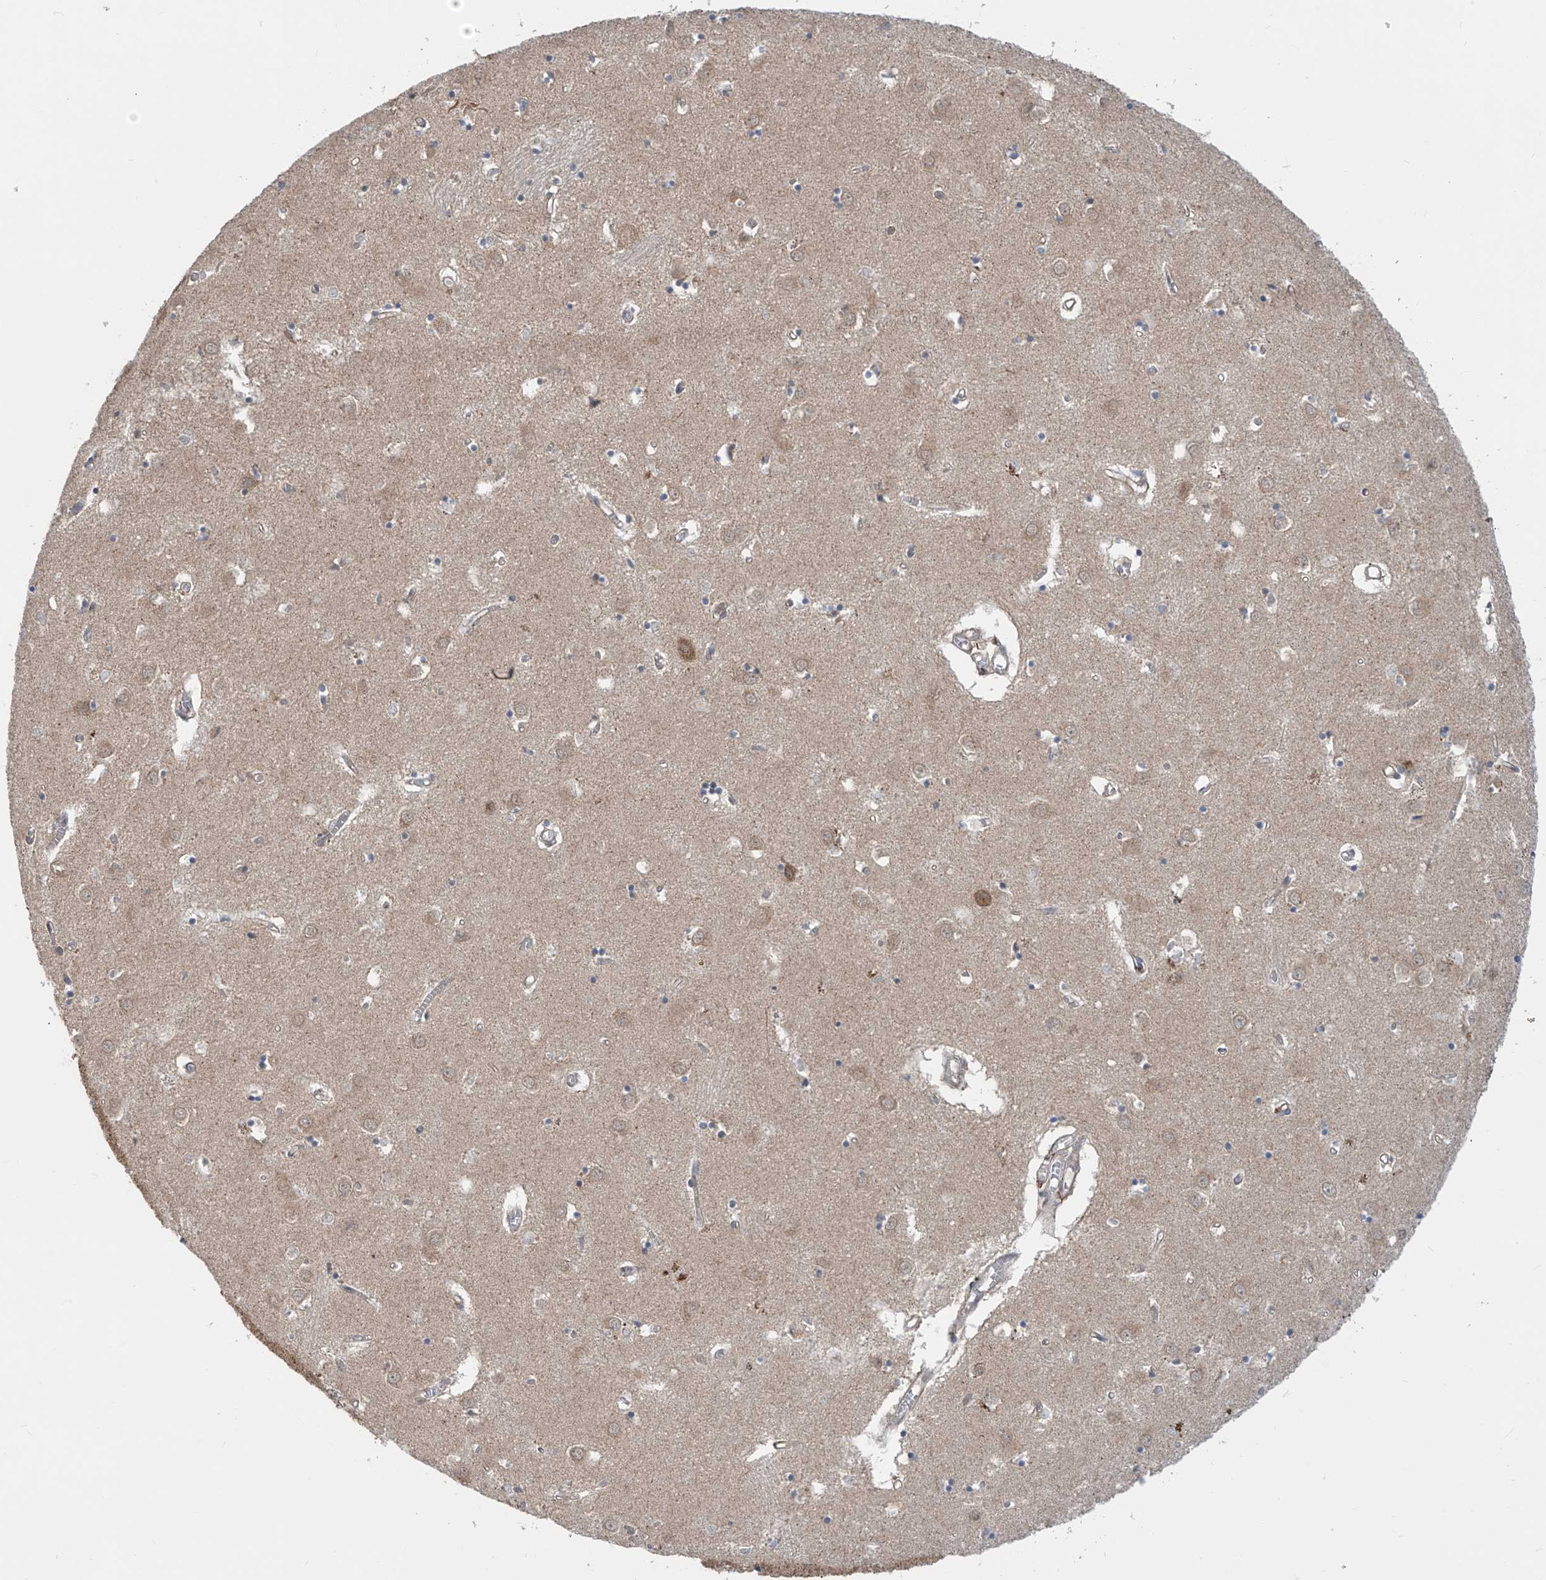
{"staining": {"intensity": "weak", "quantity": "<25%", "location": "cytoplasmic/membranous"}, "tissue": "caudate", "cell_type": "Glial cells", "image_type": "normal", "snomed": [{"axis": "morphology", "description": "Normal tissue, NOS"}, {"axis": "topography", "description": "Lateral ventricle wall"}], "caption": "Glial cells show no significant staining in benign caudate. The staining is performed using DAB brown chromogen with nuclei counter-stained in using hematoxylin.", "gene": "LAGE3", "patient": {"sex": "male", "age": 70}}